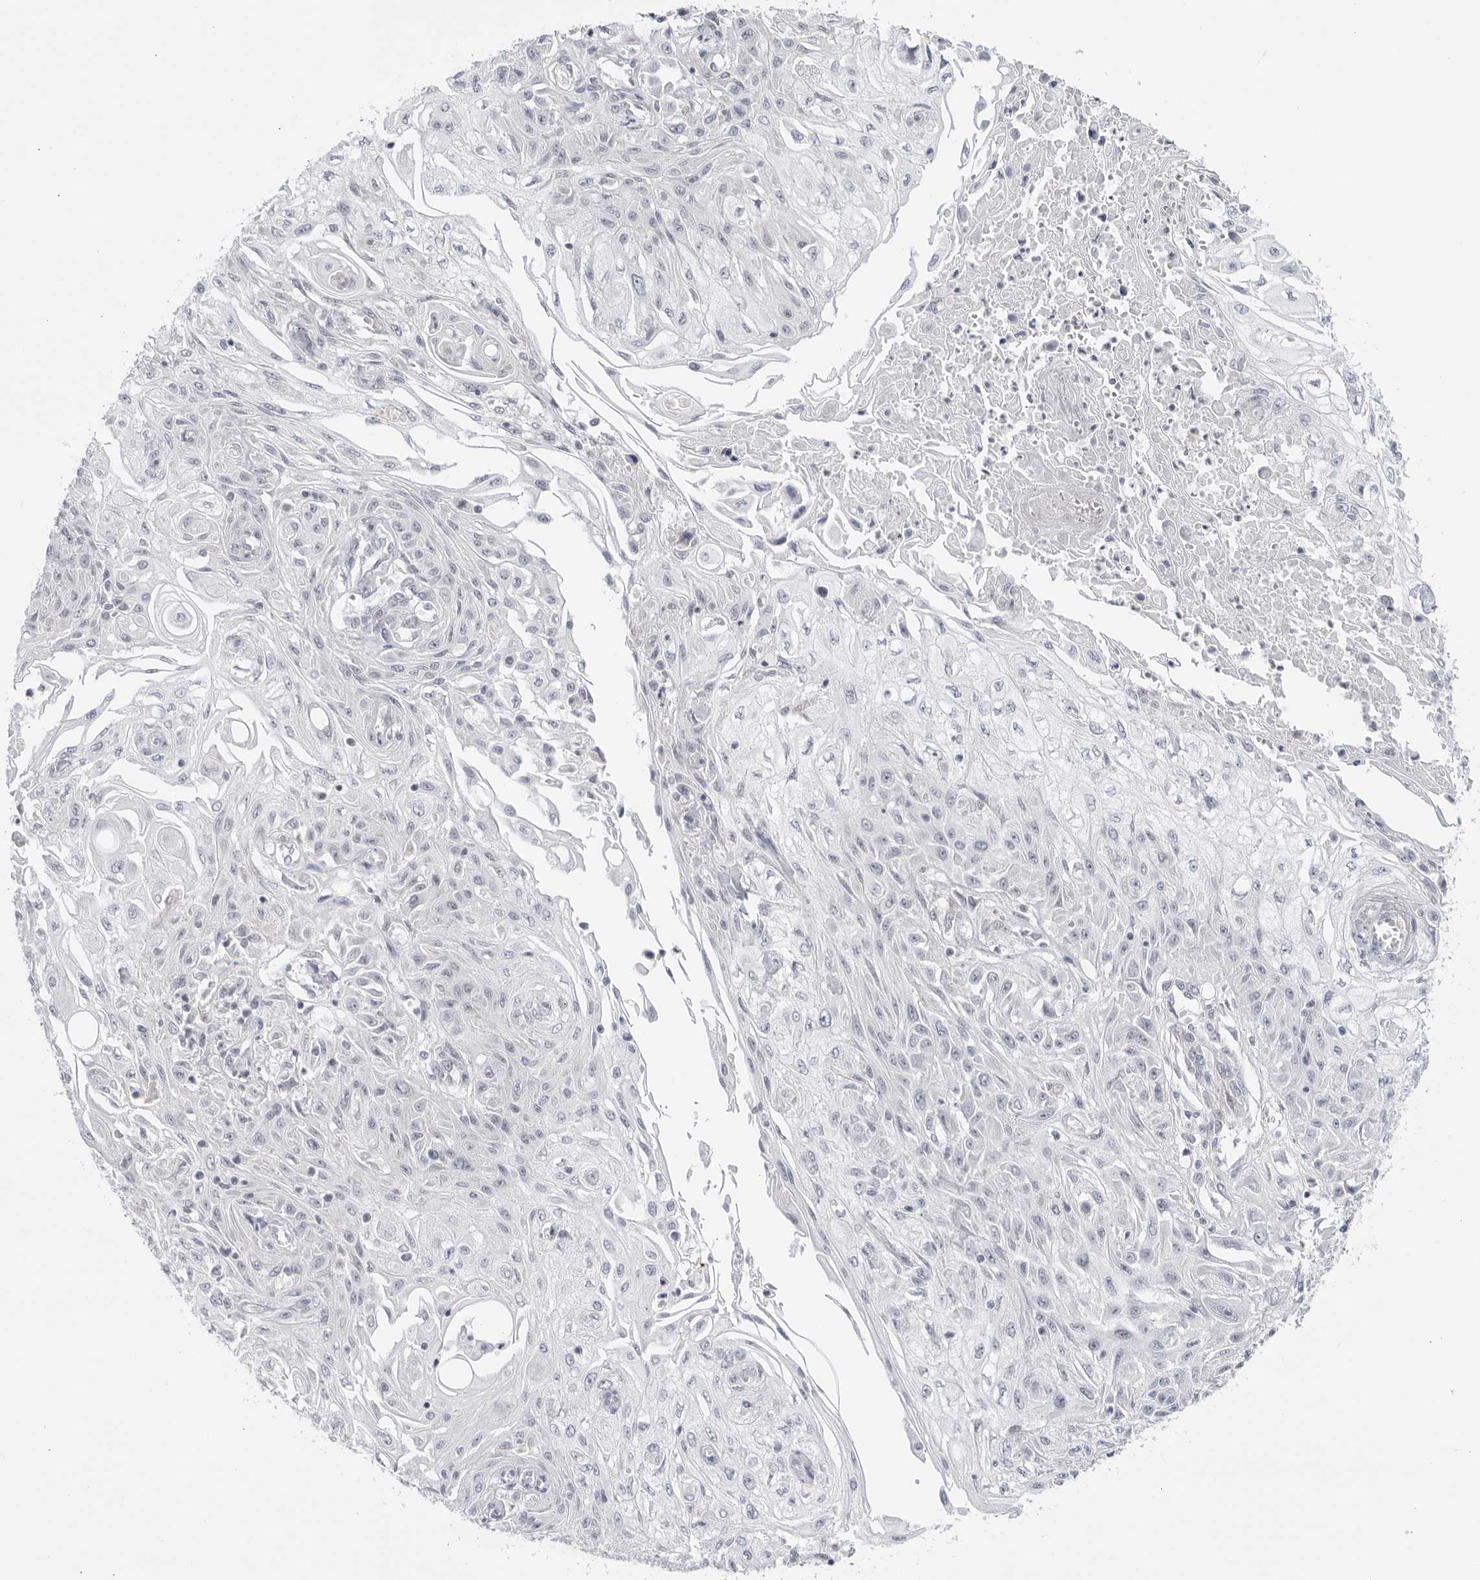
{"staining": {"intensity": "negative", "quantity": "none", "location": "none"}, "tissue": "skin cancer", "cell_type": "Tumor cells", "image_type": "cancer", "snomed": [{"axis": "morphology", "description": "Squamous cell carcinoma, NOS"}, {"axis": "morphology", "description": "Squamous cell carcinoma, metastatic, NOS"}, {"axis": "topography", "description": "Skin"}, {"axis": "topography", "description": "Lymph node"}], "caption": "Human skin cancer stained for a protein using immunohistochemistry displays no positivity in tumor cells.", "gene": "CNBD1", "patient": {"sex": "male", "age": 75}}